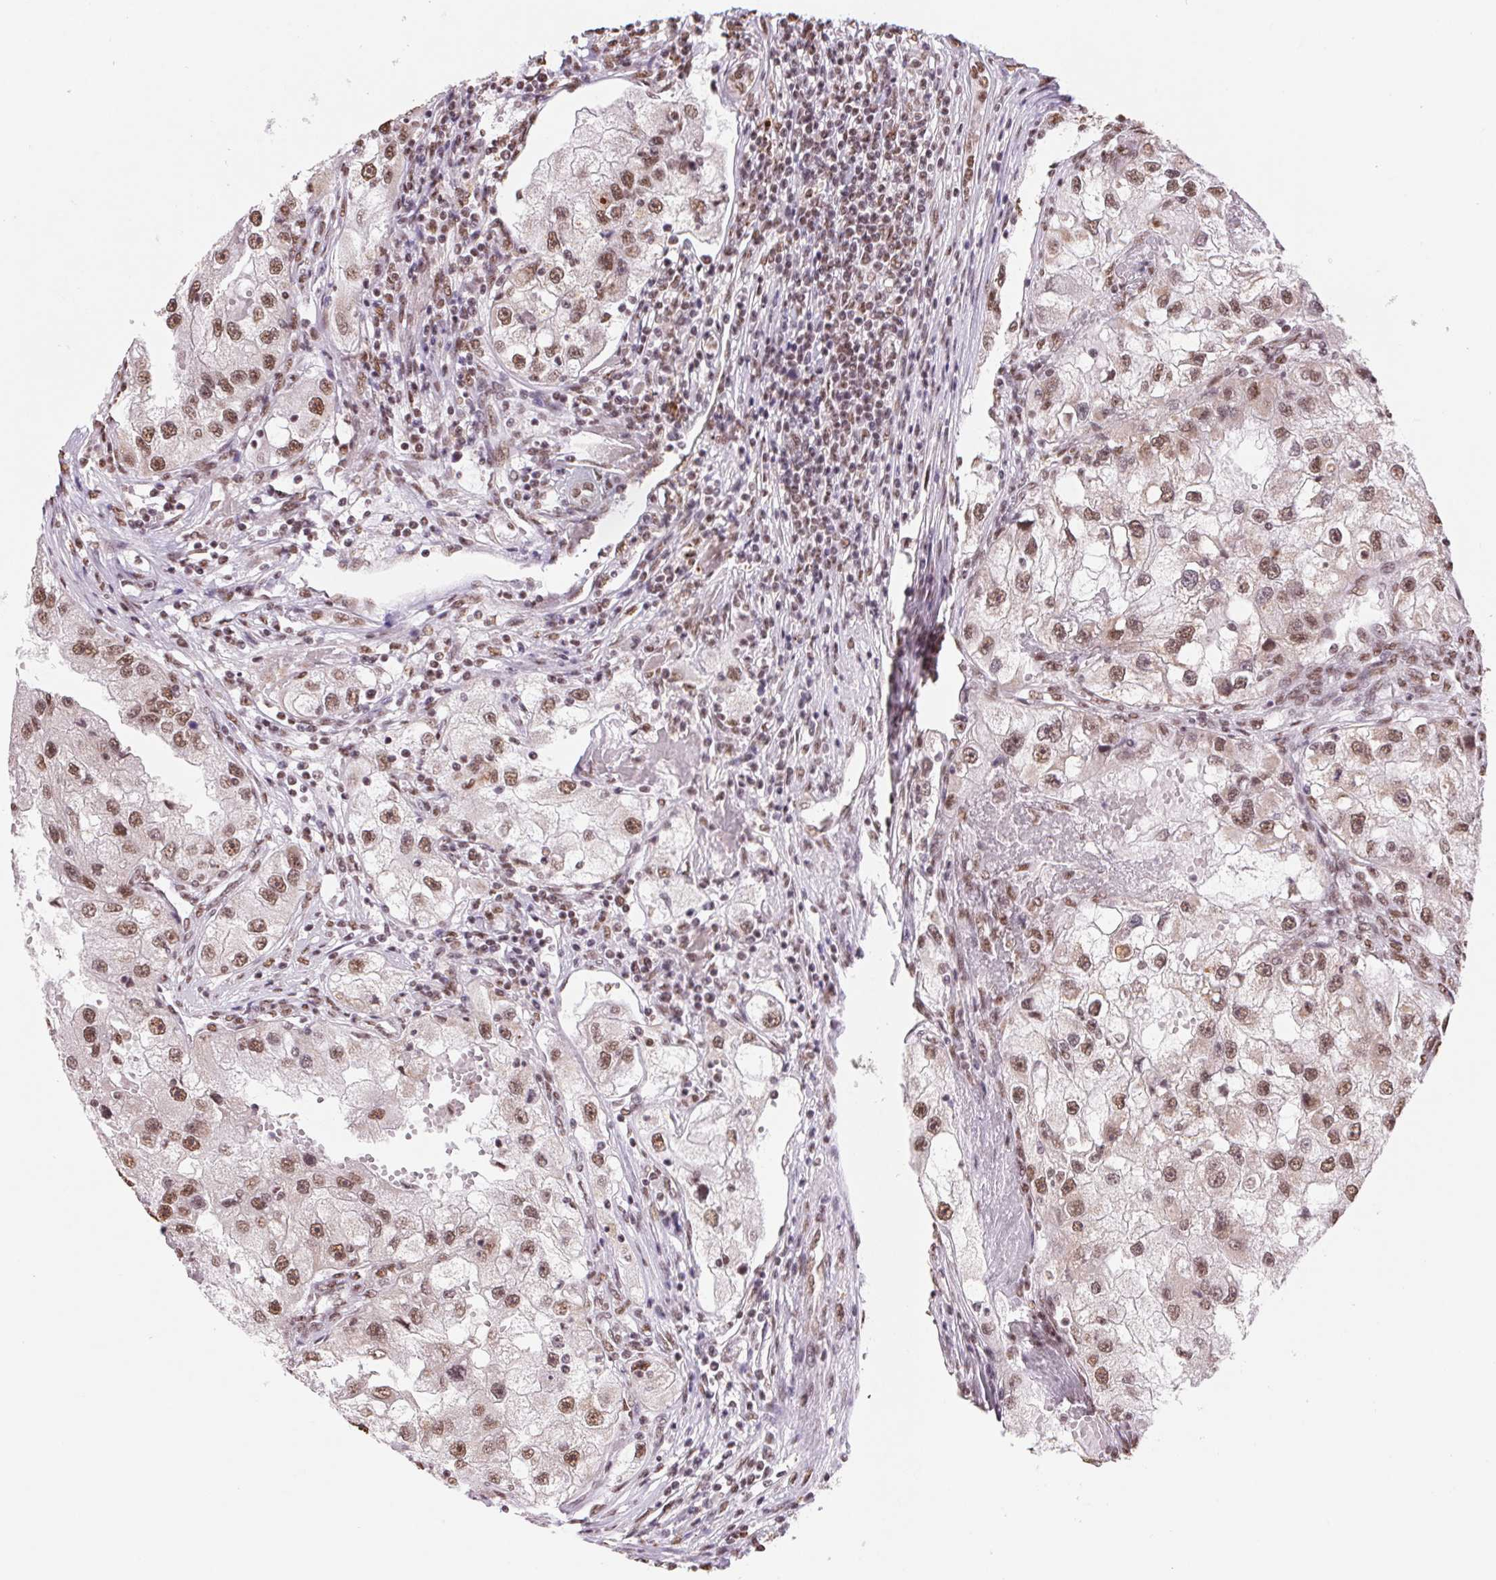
{"staining": {"intensity": "moderate", "quantity": ">75%", "location": "nuclear"}, "tissue": "renal cancer", "cell_type": "Tumor cells", "image_type": "cancer", "snomed": [{"axis": "morphology", "description": "Adenocarcinoma, NOS"}, {"axis": "topography", "description": "Kidney"}], "caption": "Tumor cells exhibit moderate nuclear positivity in about >75% of cells in renal cancer (adenocarcinoma). Nuclei are stained in blue.", "gene": "SNRPG", "patient": {"sex": "male", "age": 63}}